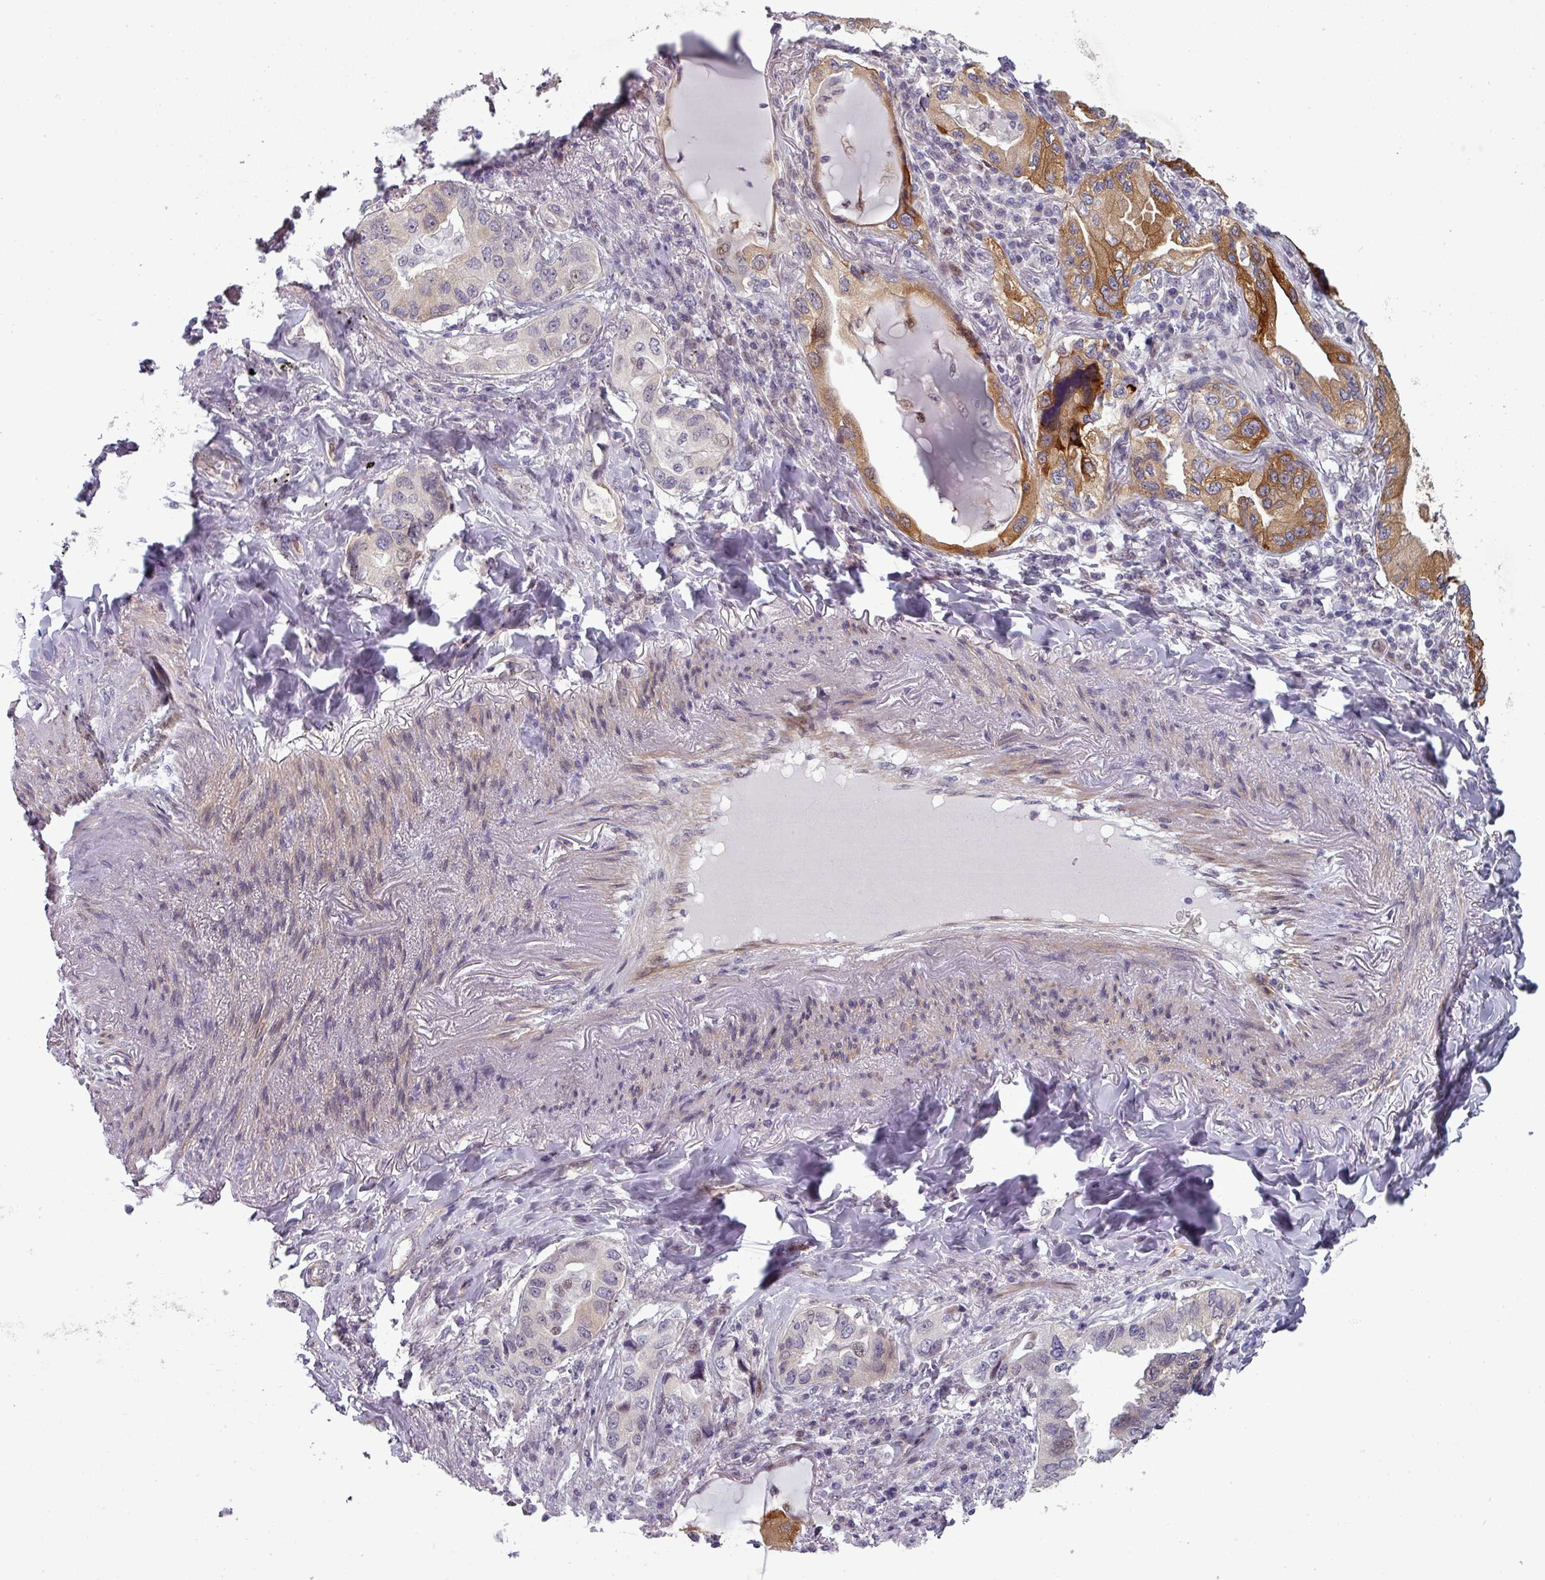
{"staining": {"intensity": "moderate", "quantity": "<25%", "location": "cytoplasmic/membranous,nuclear"}, "tissue": "lung cancer", "cell_type": "Tumor cells", "image_type": "cancer", "snomed": [{"axis": "morphology", "description": "Adenocarcinoma, NOS"}, {"axis": "topography", "description": "Lung"}], "caption": "Immunohistochemistry (DAB (3,3'-diaminobenzidine)) staining of human lung cancer reveals moderate cytoplasmic/membranous and nuclear protein expression in approximately <25% of tumor cells. (Brightfield microscopy of DAB IHC at high magnification).", "gene": "PRAMEF12", "patient": {"sex": "female", "age": 69}}